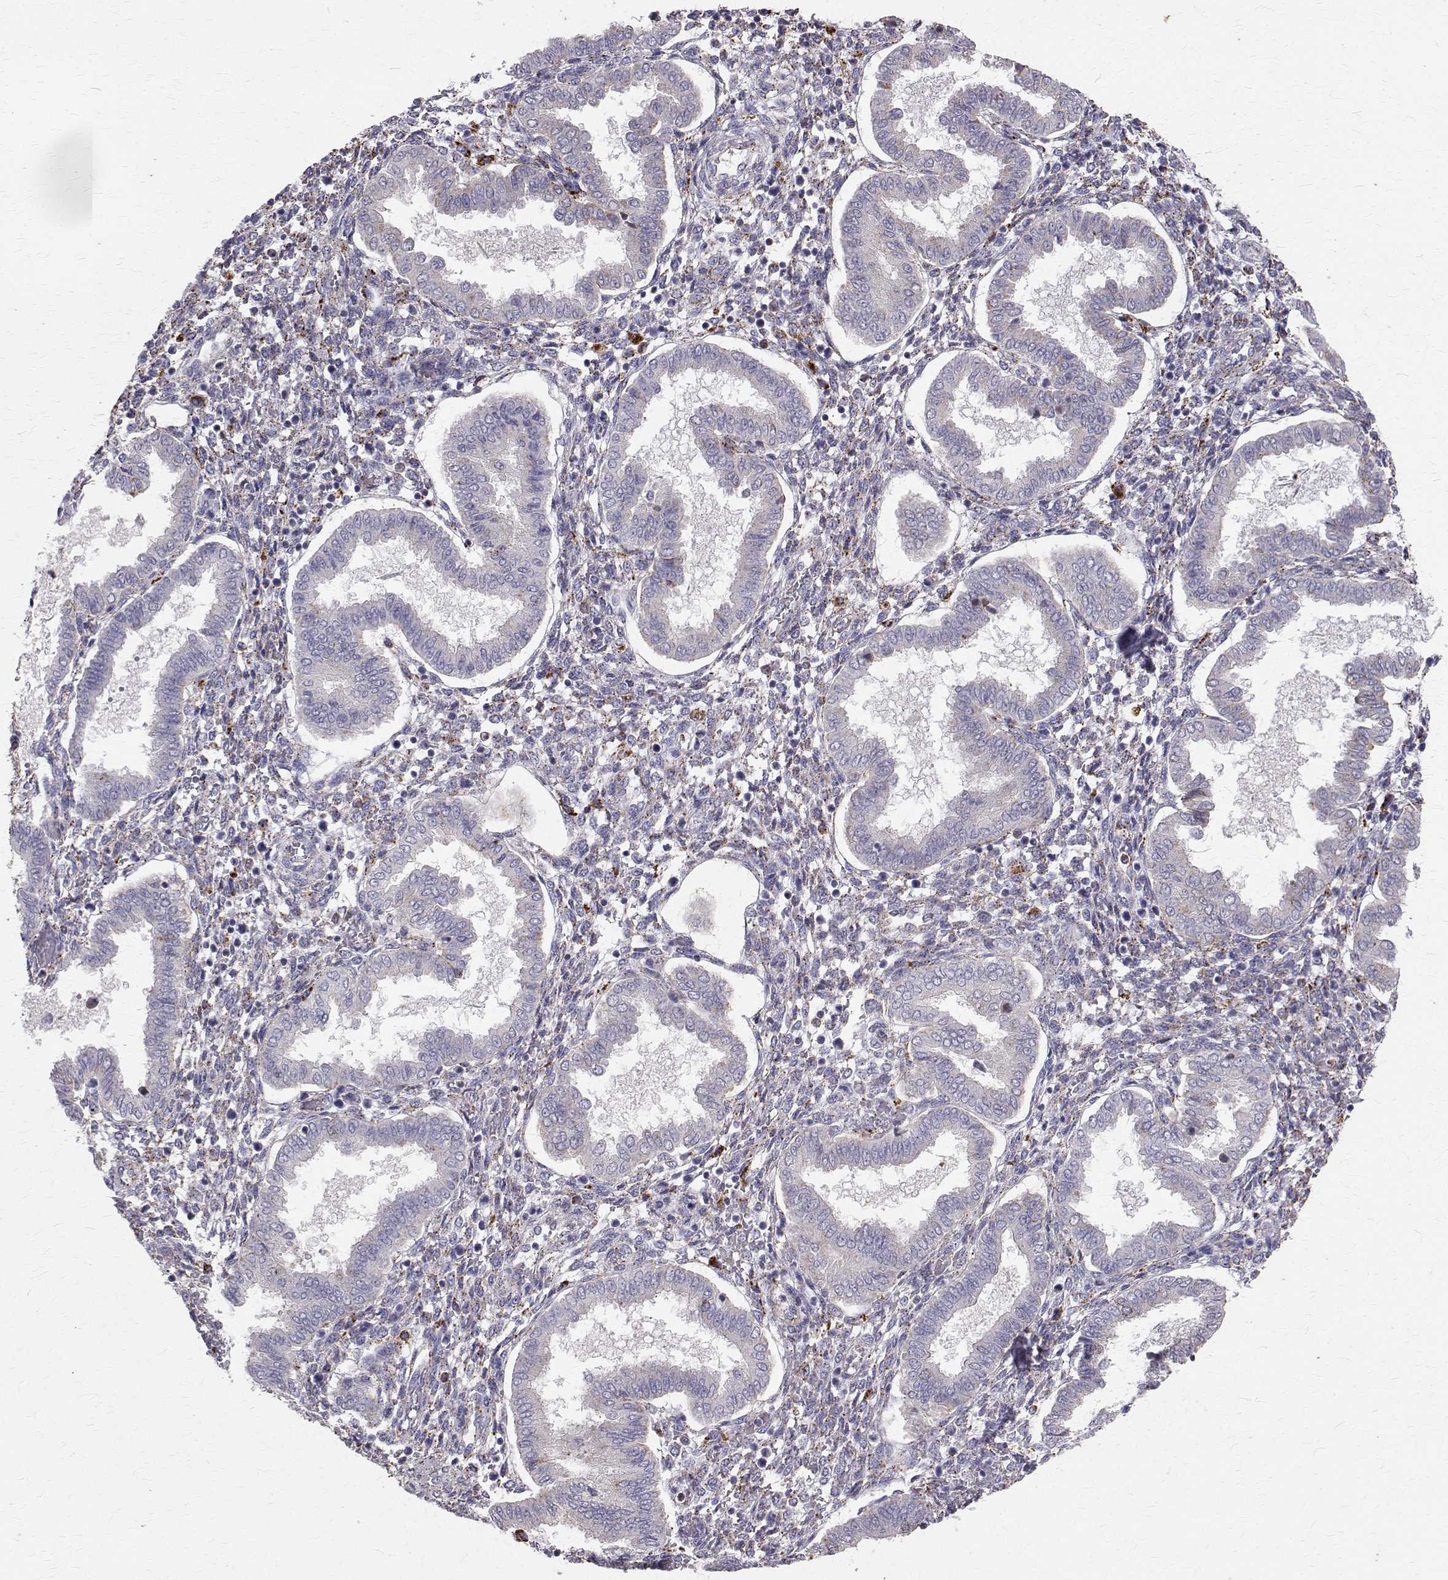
{"staining": {"intensity": "moderate", "quantity": "<25%", "location": "cytoplasmic/membranous"}, "tissue": "endometrium", "cell_type": "Cells in endometrial stroma", "image_type": "normal", "snomed": [{"axis": "morphology", "description": "Normal tissue, NOS"}, {"axis": "topography", "description": "Endometrium"}], "caption": "Moderate cytoplasmic/membranous protein positivity is present in approximately <25% of cells in endometrial stroma in endometrium.", "gene": "TPP1", "patient": {"sex": "female", "age": 24}}